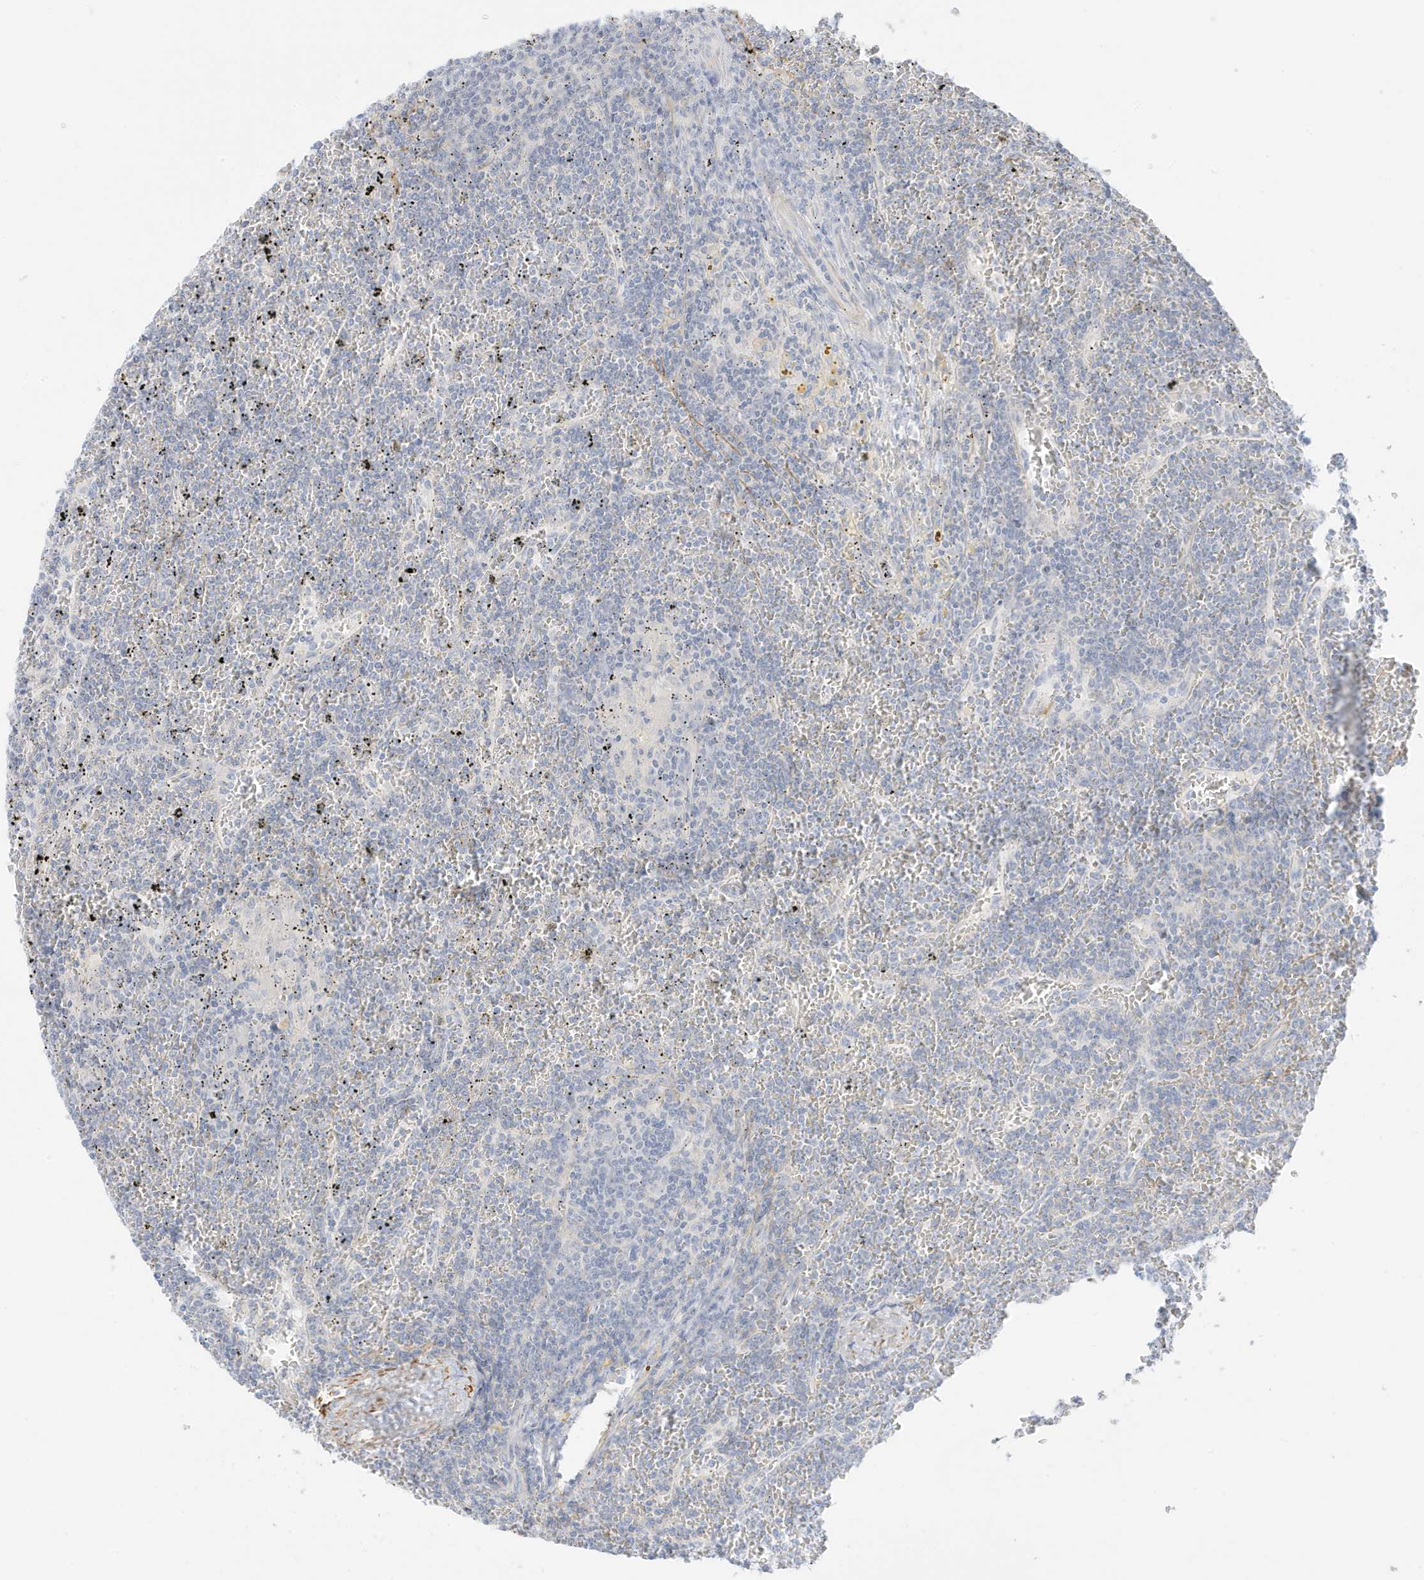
{"staining": {"intensity": "negative", "quantity": "none", "location": "none"}, "tissue": "lymphoma", "cell_type": "Tumor cells", "image_type": "cancer", "snomed": [{"axis": "morphology", "description": "Malignant lymphoma, non-Hodgkin's type, Low grade"}, {"axis": "topography", "description": "Spleen"}], "caption": "Immunohistochemistry (IHC) micrograph of lymphoma stained for a protein (brown), which reveals no staining in tumor cells.", "gene": "SLC22A13", "patient": {"sex": "female", "age": 19}}